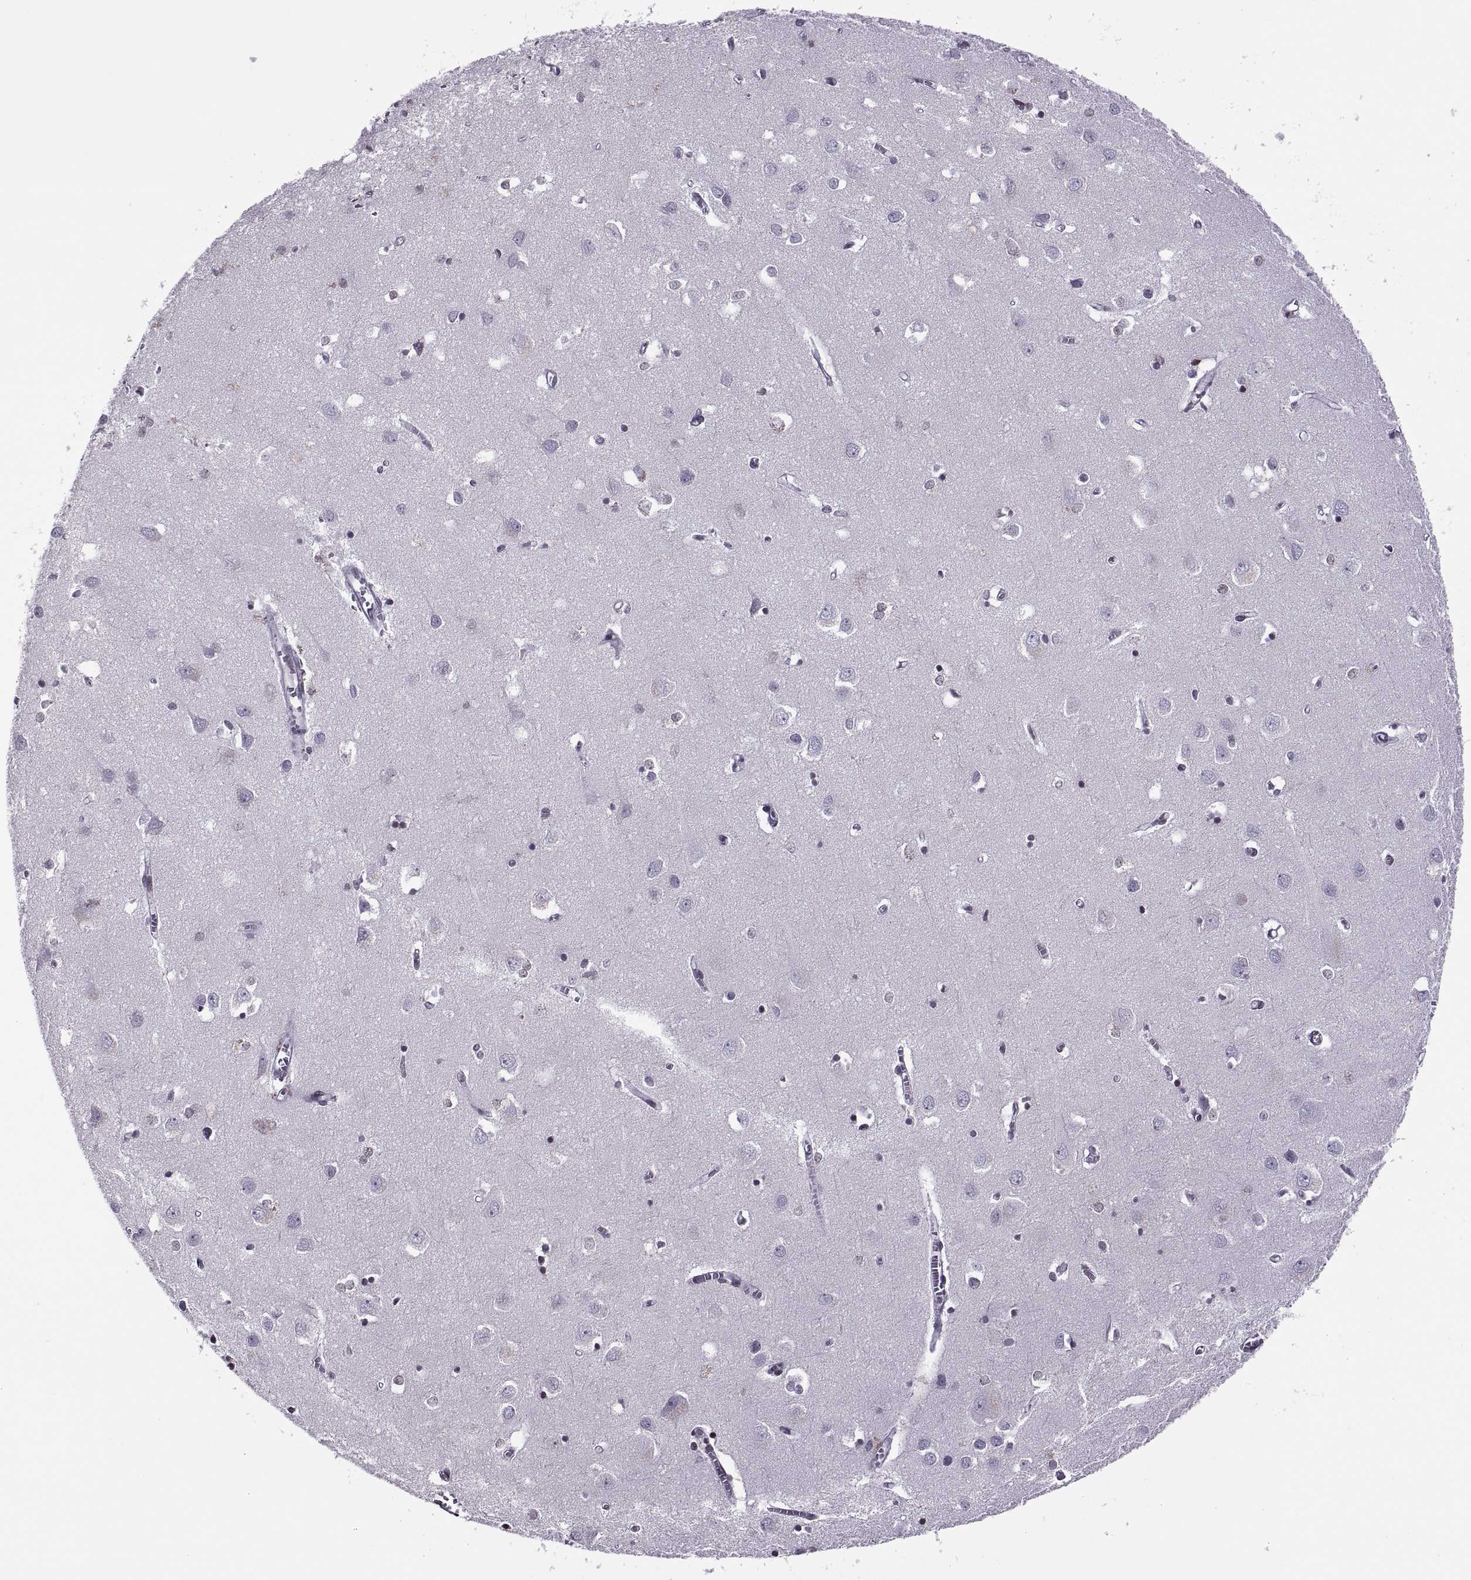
{"staining": {"intensity": "negative", "quantity": "none", "location": "none"}, "tissue": "cerebral cortex", "cell_type": "Endothelial cells", "image_type": "normal", "snomed": [{"axis": "morphology", "description": "Normal tissue, NOS"}, {"axis": "topography", "description": "Cerebral cortex"}], "caption": "This photomicrograph is of normal cerebral cortex stained with immunohistochemistry (IHC) to label a protein in brown with the nuclei are counter-stained blue. There is no expression in endothelial cells. (DAB IHC, high magnification).", "gene": "H1", "patient": {"sex": "male", "age": 70}}